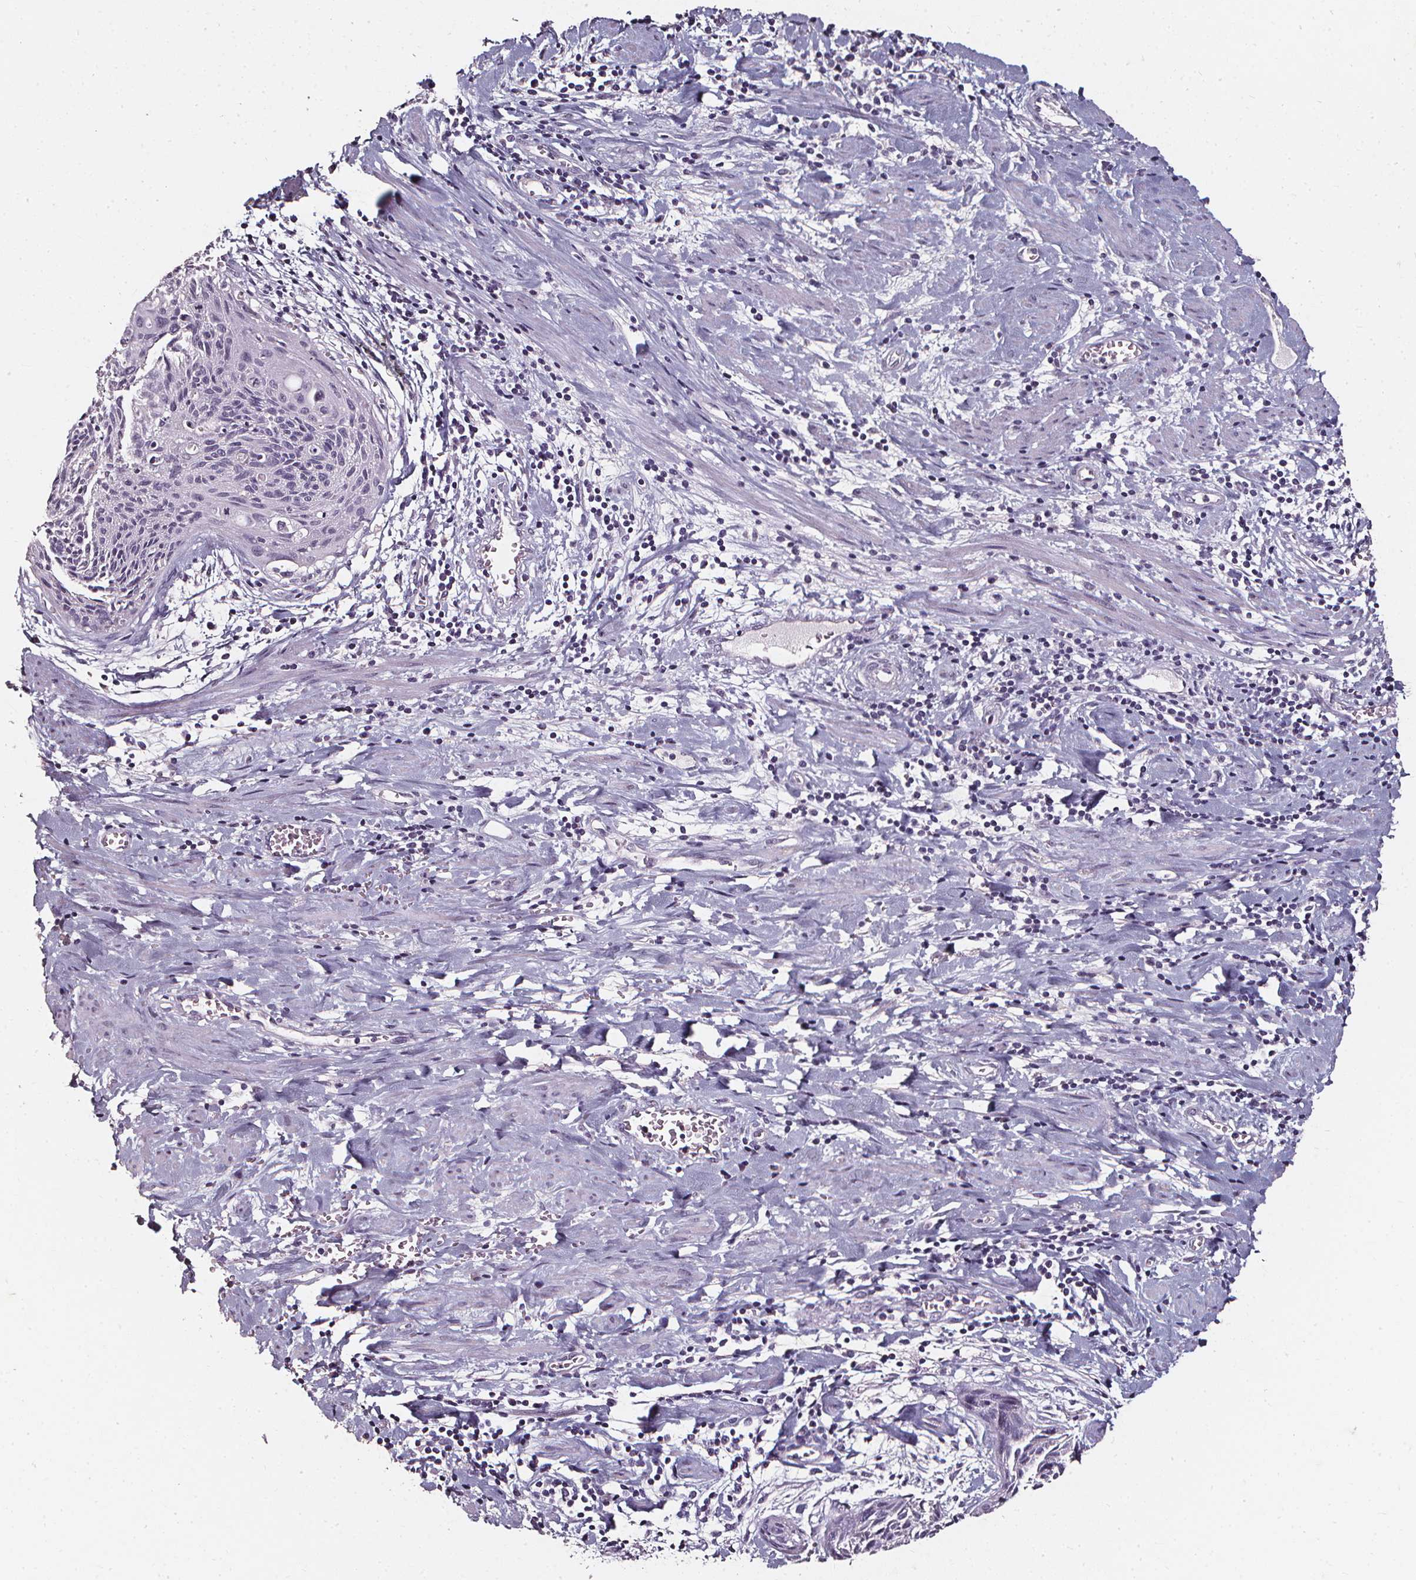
{"staining": {"intensity": "negative", "quantity": "none", "location": "none"}, "tissue": "cervical cancer", "cell_type": "Tumor cells", "image_type": "cancer", "snomed": [{"axis": "morphology", "description": "Squamous cell carcinoma, NOS"}, {"axis": "topography", "description": "Cervix"}], "caption": "This is an immunohistochemistry (IHC) histopathology image of cervical squamous cell carcinoma. There is no positivity in tumor cells.", "gene": "DEFA5", "patient": {"sex": "female", "age": 55}}